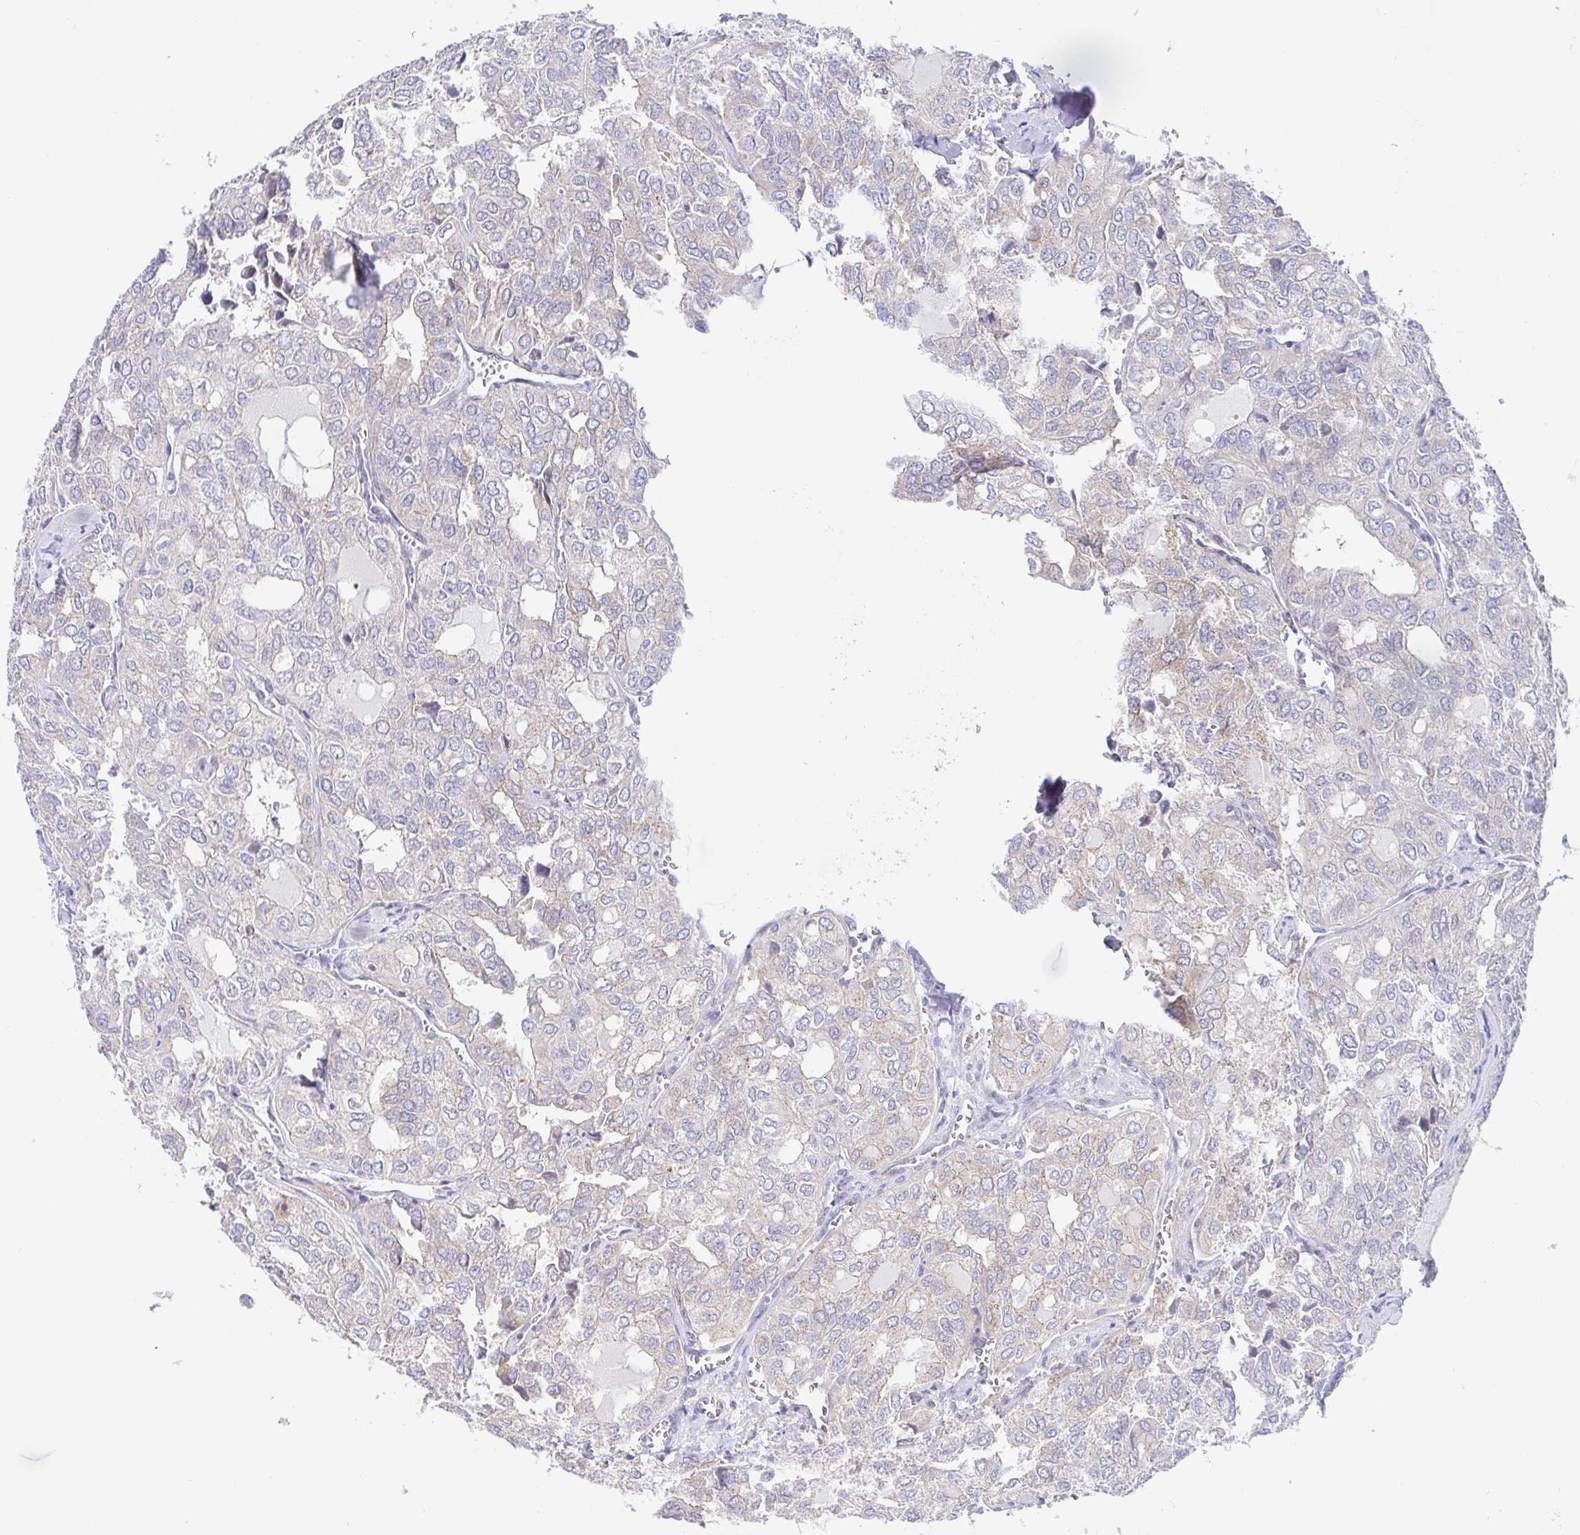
{"staining": {"intensity": "negative", "quantity": "none", "location": "none"}, "tissue": "thyroid cancer", "cell_type": "Tumor cells", "image_type": "cancer", "snomed": [{"axis": "morphology", "description": "Follicular adenoma carcinoma, NOS"}, {"axis": "topography", "description": "Thyroid gland"}], "caption": "Human thyroid follicular adenoma carcinoma stained for a protein using IHC demonstrates no positivity in tumor cells.", "gene": "GOLGA1", "patient": {"sex": "male", "age": 75}}